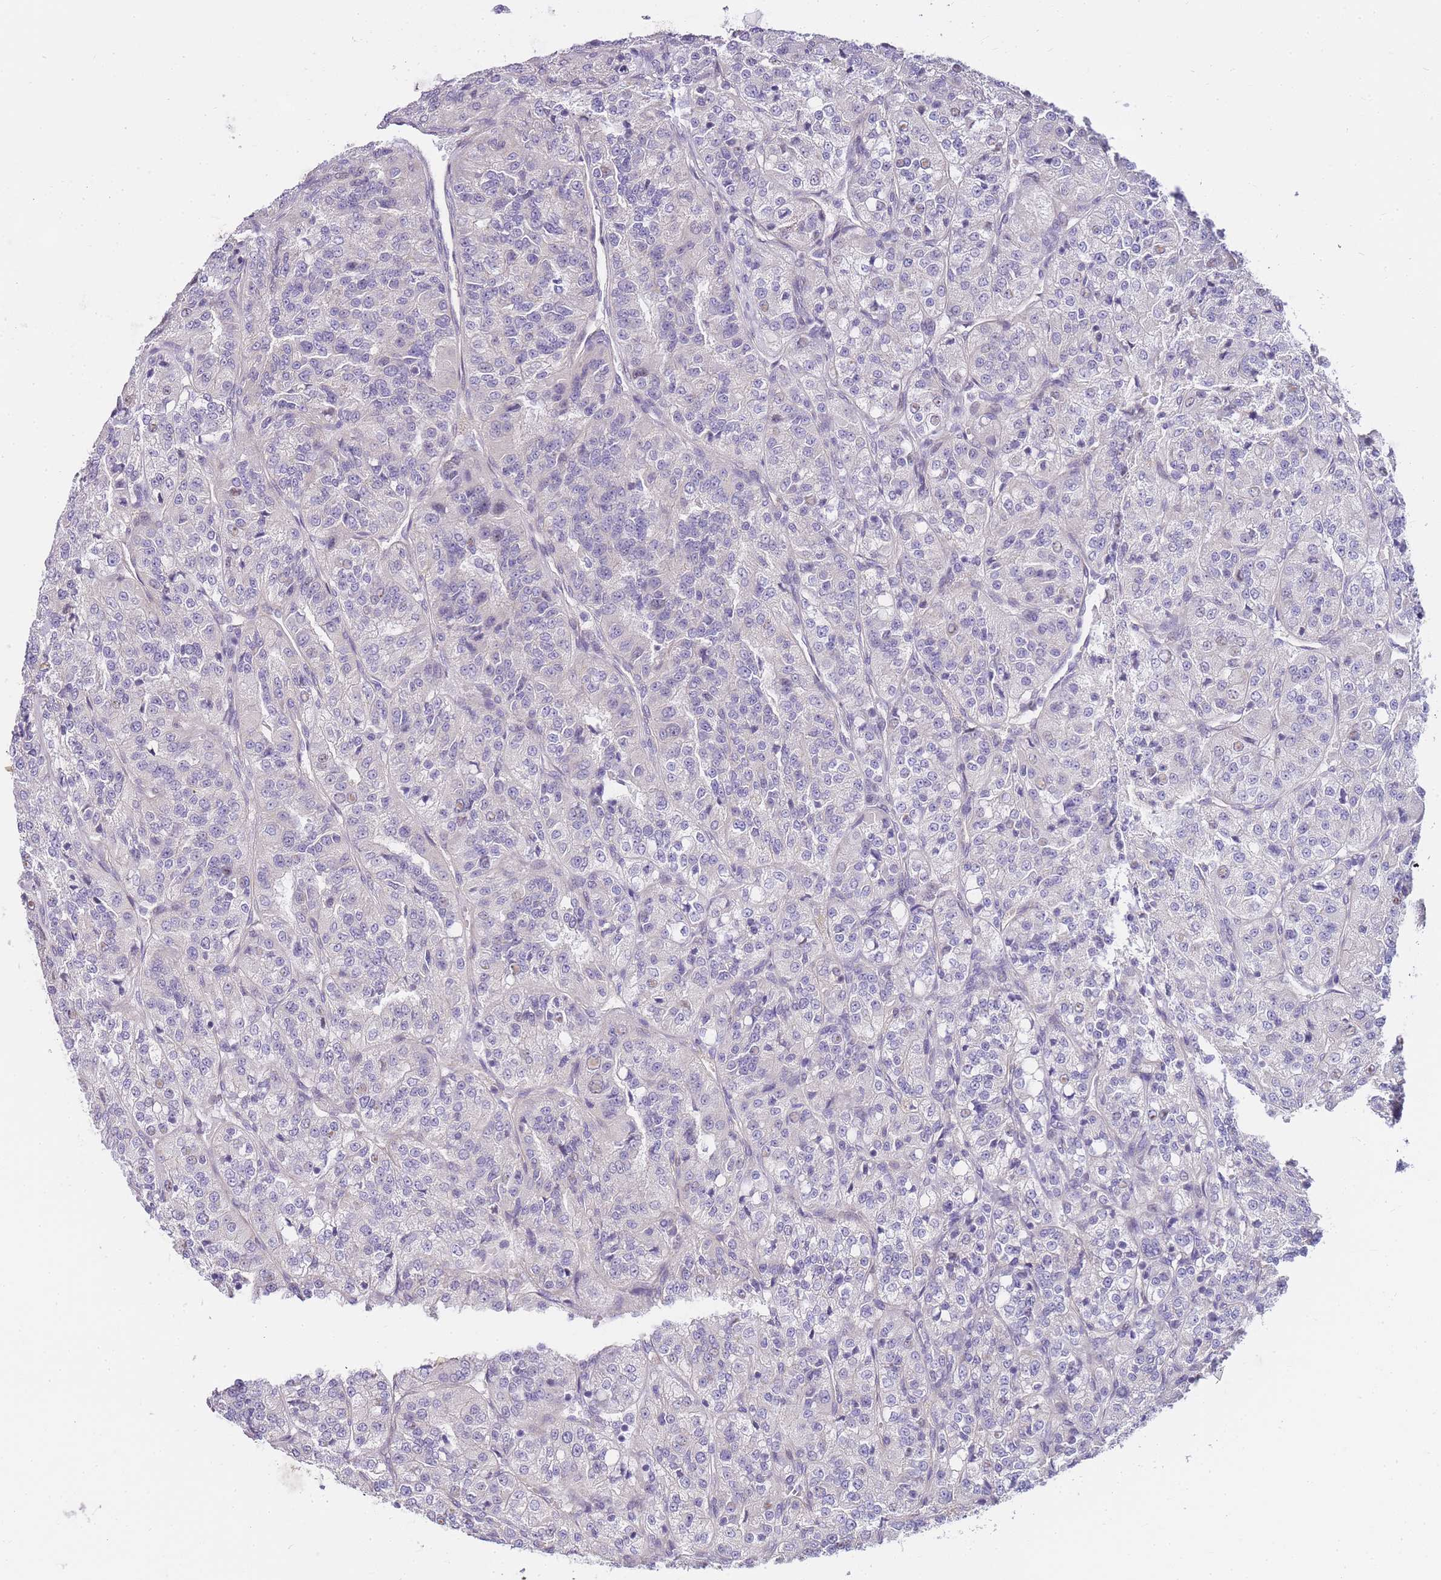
{"staining": {"intensity": "negative", "quantity": "none", "location": "none"}, "tissue": "renal cancer", "cell_type": "Tumor cells", "image_type": "cancer", "snomed": [{"axis": "morphology", "description": "Adenocarcinoma, NOS"}, {"axis": "topography", "description": "Kidney"}], "caption": "Tumor cells show no significant protein positivity in renal adenocarcinoma. (DAB (3,3'-diaminobenzidine) immunohistochemistry visualized using brightfield microscopy, high magnification).", "gene": "CLBA1", "patient": {"sex": "female", "age": 63}}